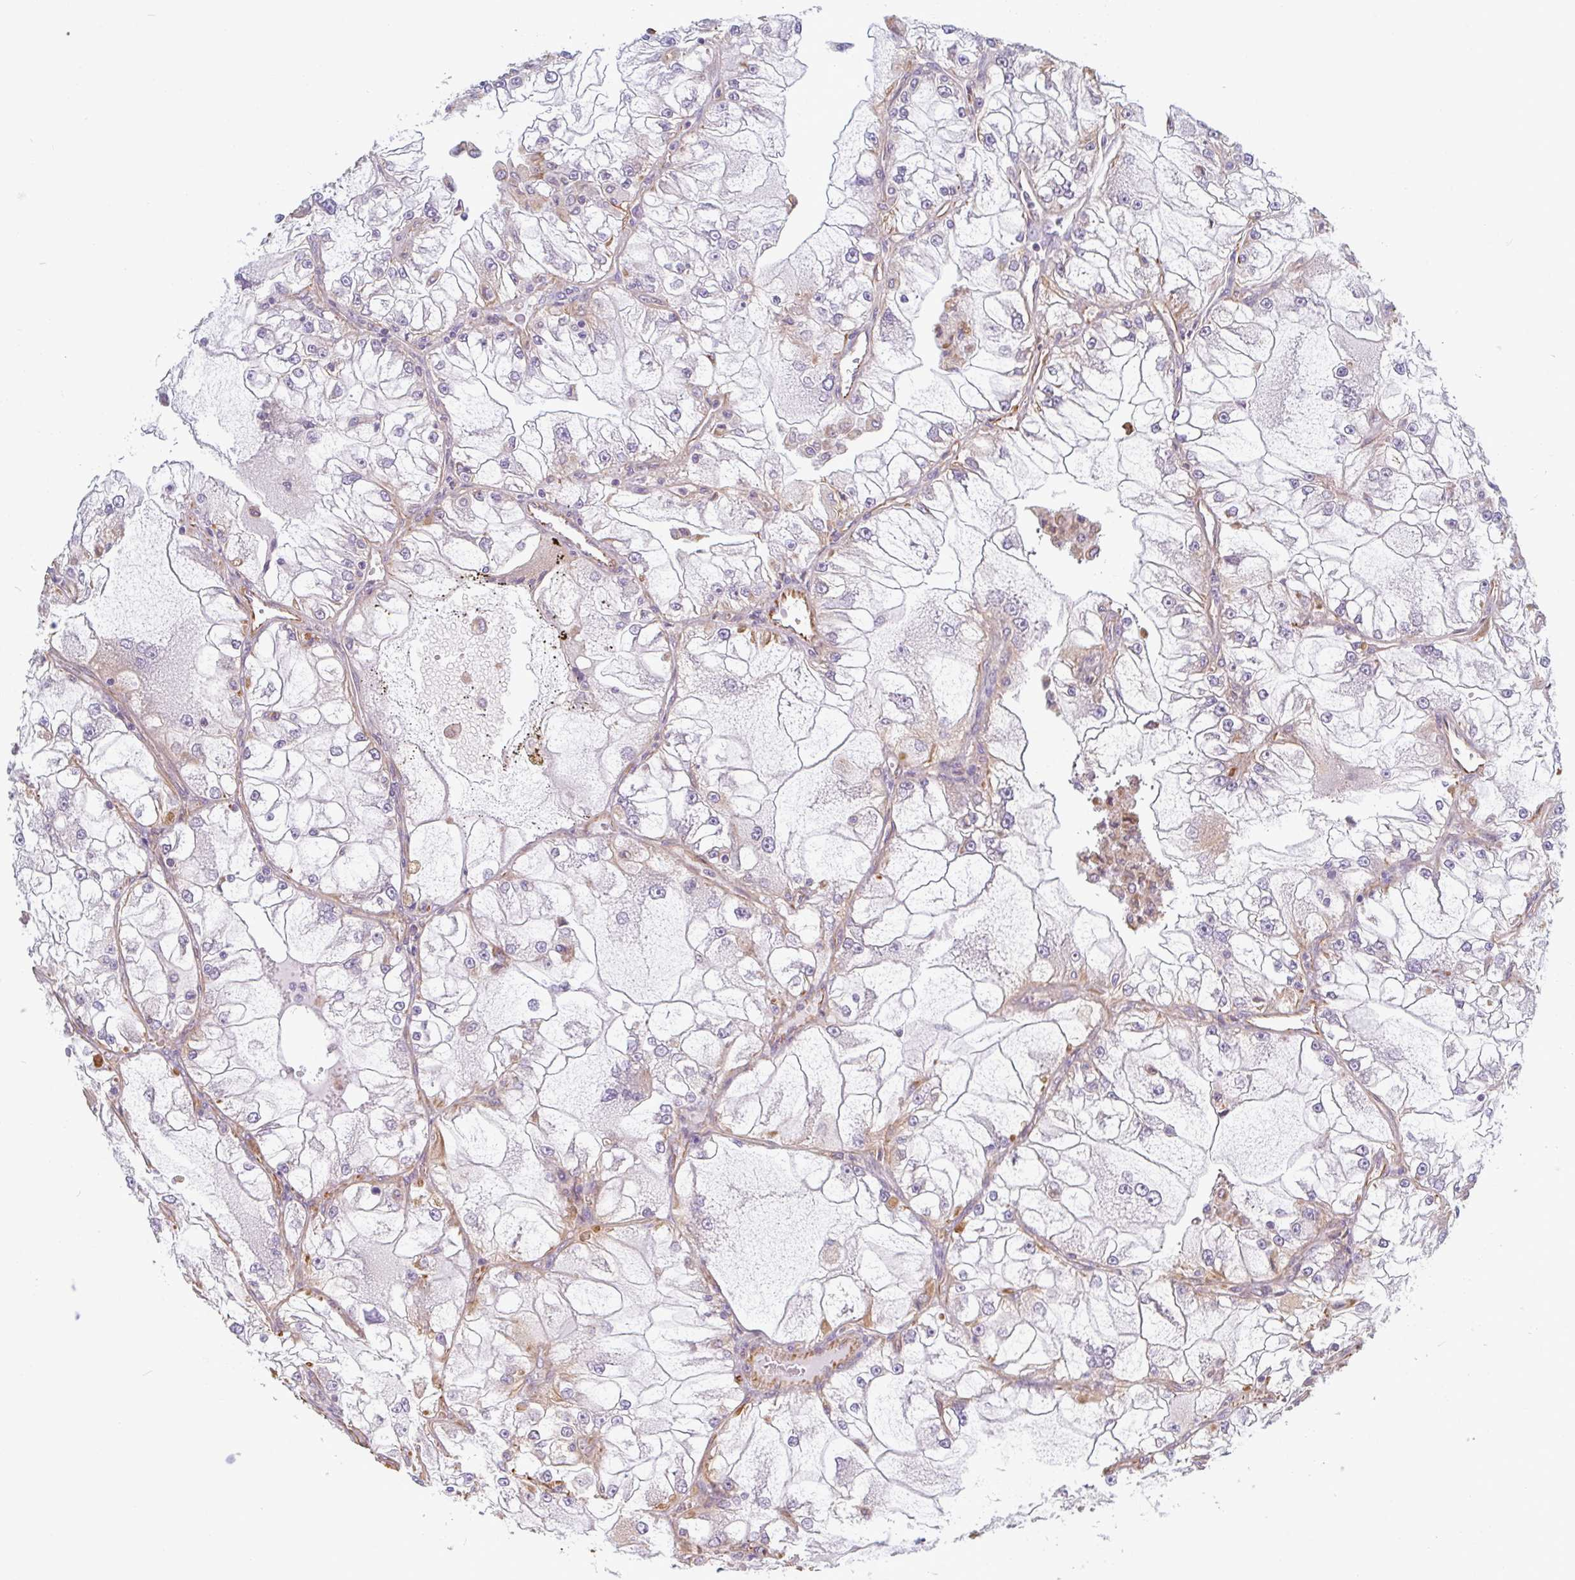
{"staining": {"intensity": "negative", "quantity": "none", "location": "none"}, "tissue": "renal cancer", "cell_type": "Tumor cells", "image_type": "cancer", "snomed": [{"axis": "morphology", "description": "Adenocarcinoma, NOS"}, {"axis": "topography", "description": "Kidney"}], "caption": "IHC of human renal adenocarcinoma displays no expression in tumor cells.", "gene": "PPFIA1", "patient": {"sex": "female", "age": 72}}